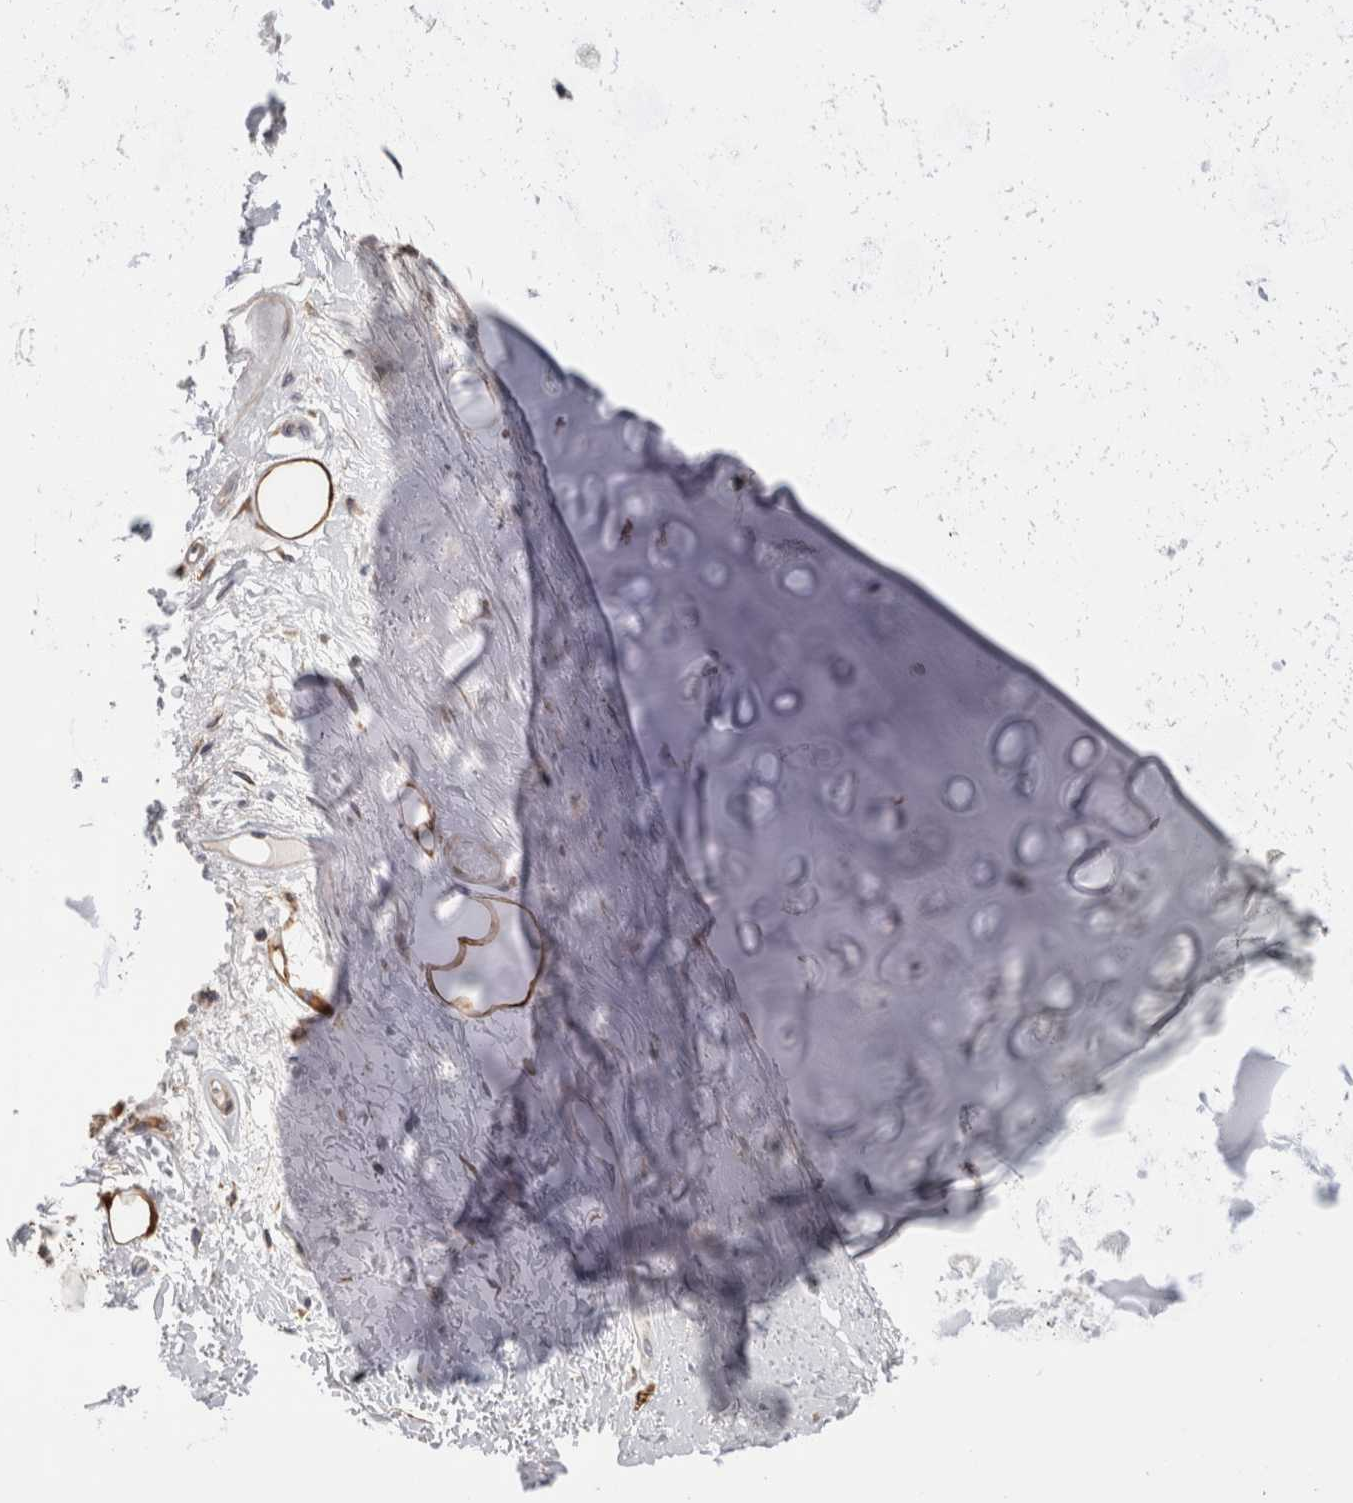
{"staining": {"intensity": "moderate", "quantity": ">75%", "location": "cytoplasmic/membranous"}, "tissue": "adipose tissue", "cell_type": "Adipocytes", "image_type": "normal", "snomed": [{"axis": "morphology", "description": "Normal tissue, NOS"}, {"axis": "topography", "description": "Bronchus"}], "caption": "This image demonstrates immunohistochemistry staining of benign adipose tissue, with medium moderate cytoplasmic/membranous expression in approximately >75% of adipocytes.", "gene": "SMAP2", "patient": {"sex": "male", "age": 66}}